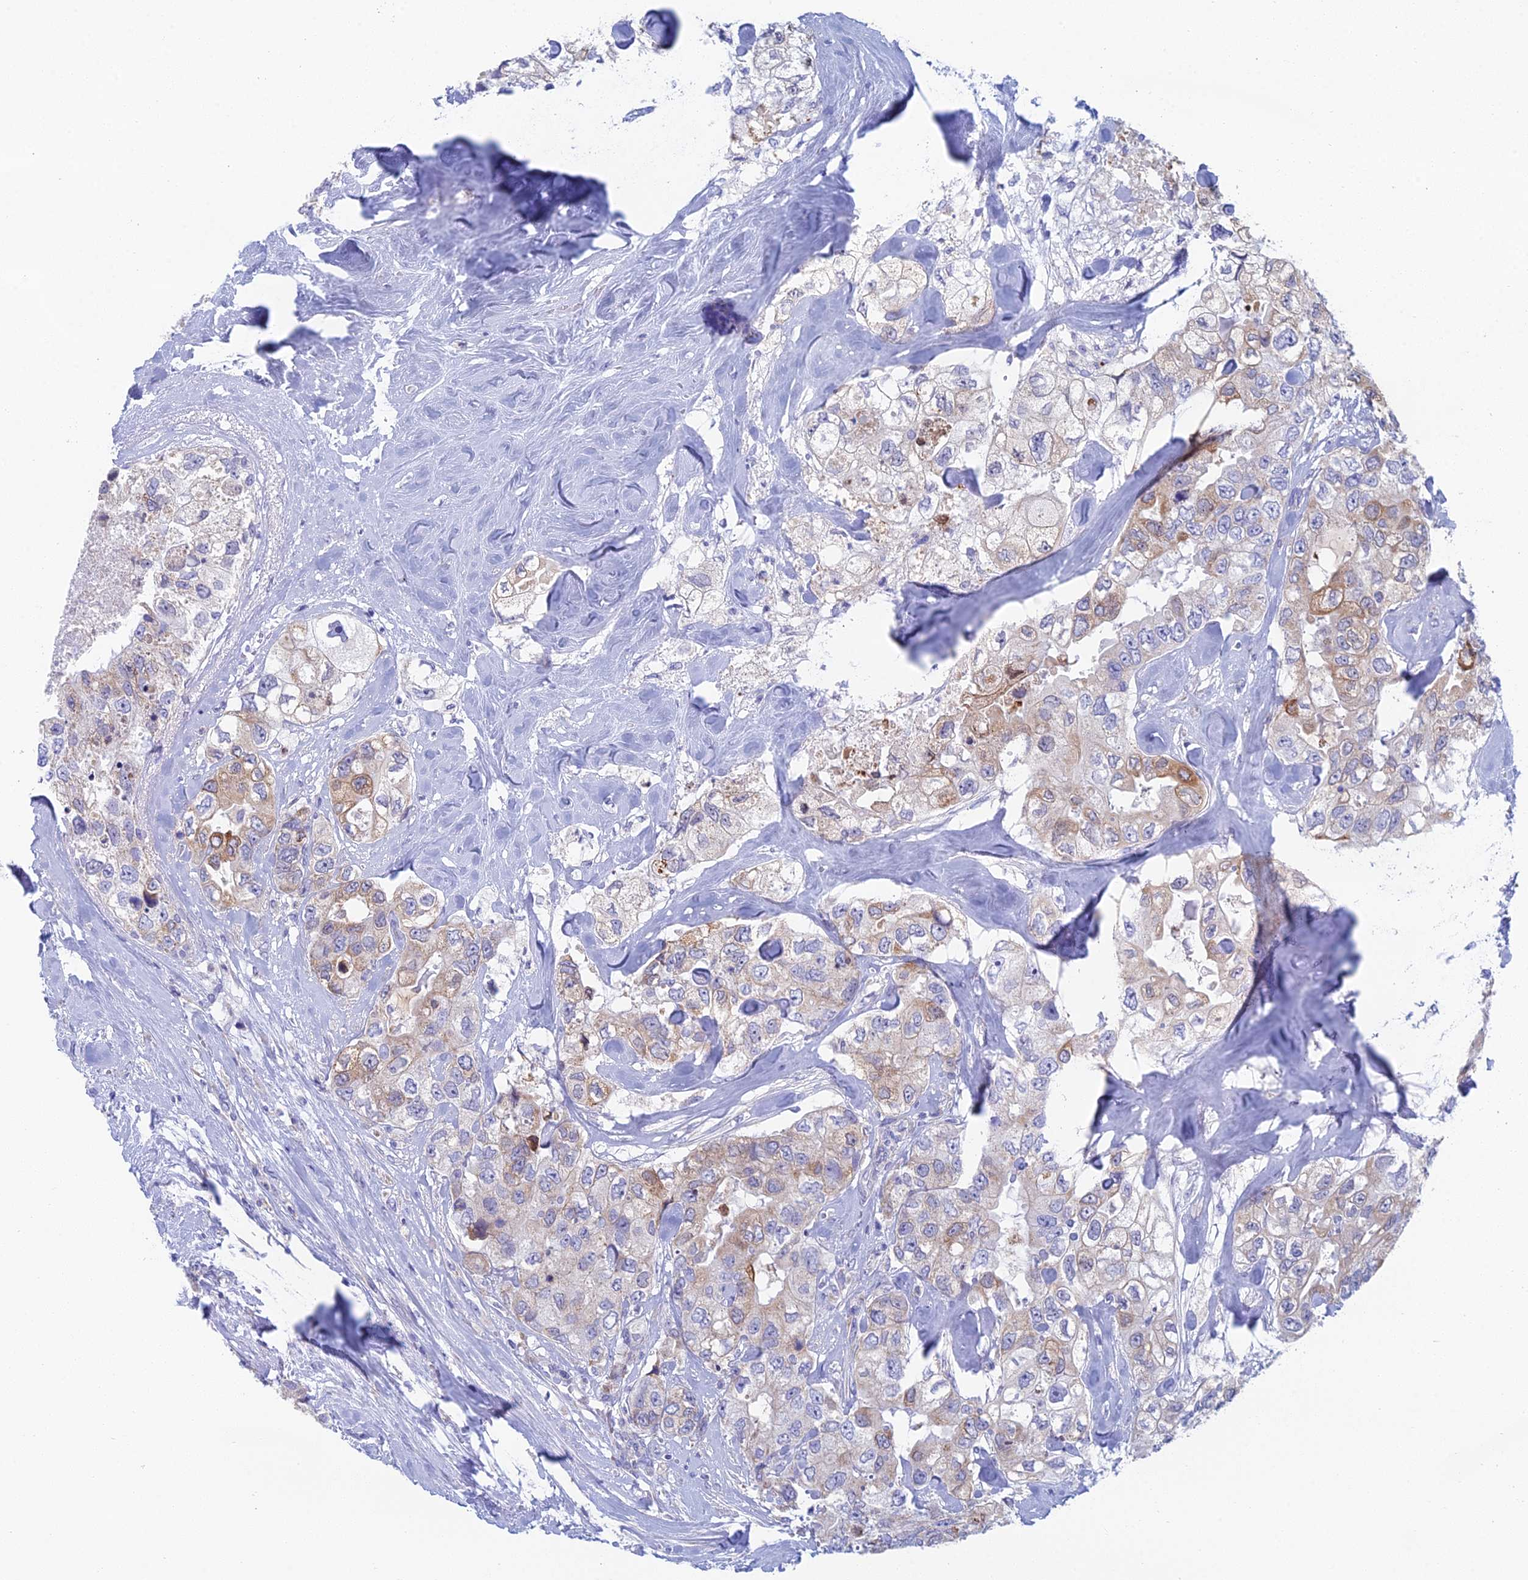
{"staining": {"intensity": "moderate", "quantity": "<25%", "location": "cytoplasmic/membranous"}, "tissue": "breast cancer", "cell_type": "Tumor cells", "image_type": "cancer", "snomed": [{"axis": "morphology", "description": "Duct carcinoma"}, {"axis": "topography", "description": "Breast"}], "caption": "Protein expression analysis of human invasive ductal carcinoma (breast) reveals moderate cytoplasmic/membranous staining in approximately <25% of tumor cells.", "gene": "CFAP210", "patient": {"sex": "female", "age": 62}}